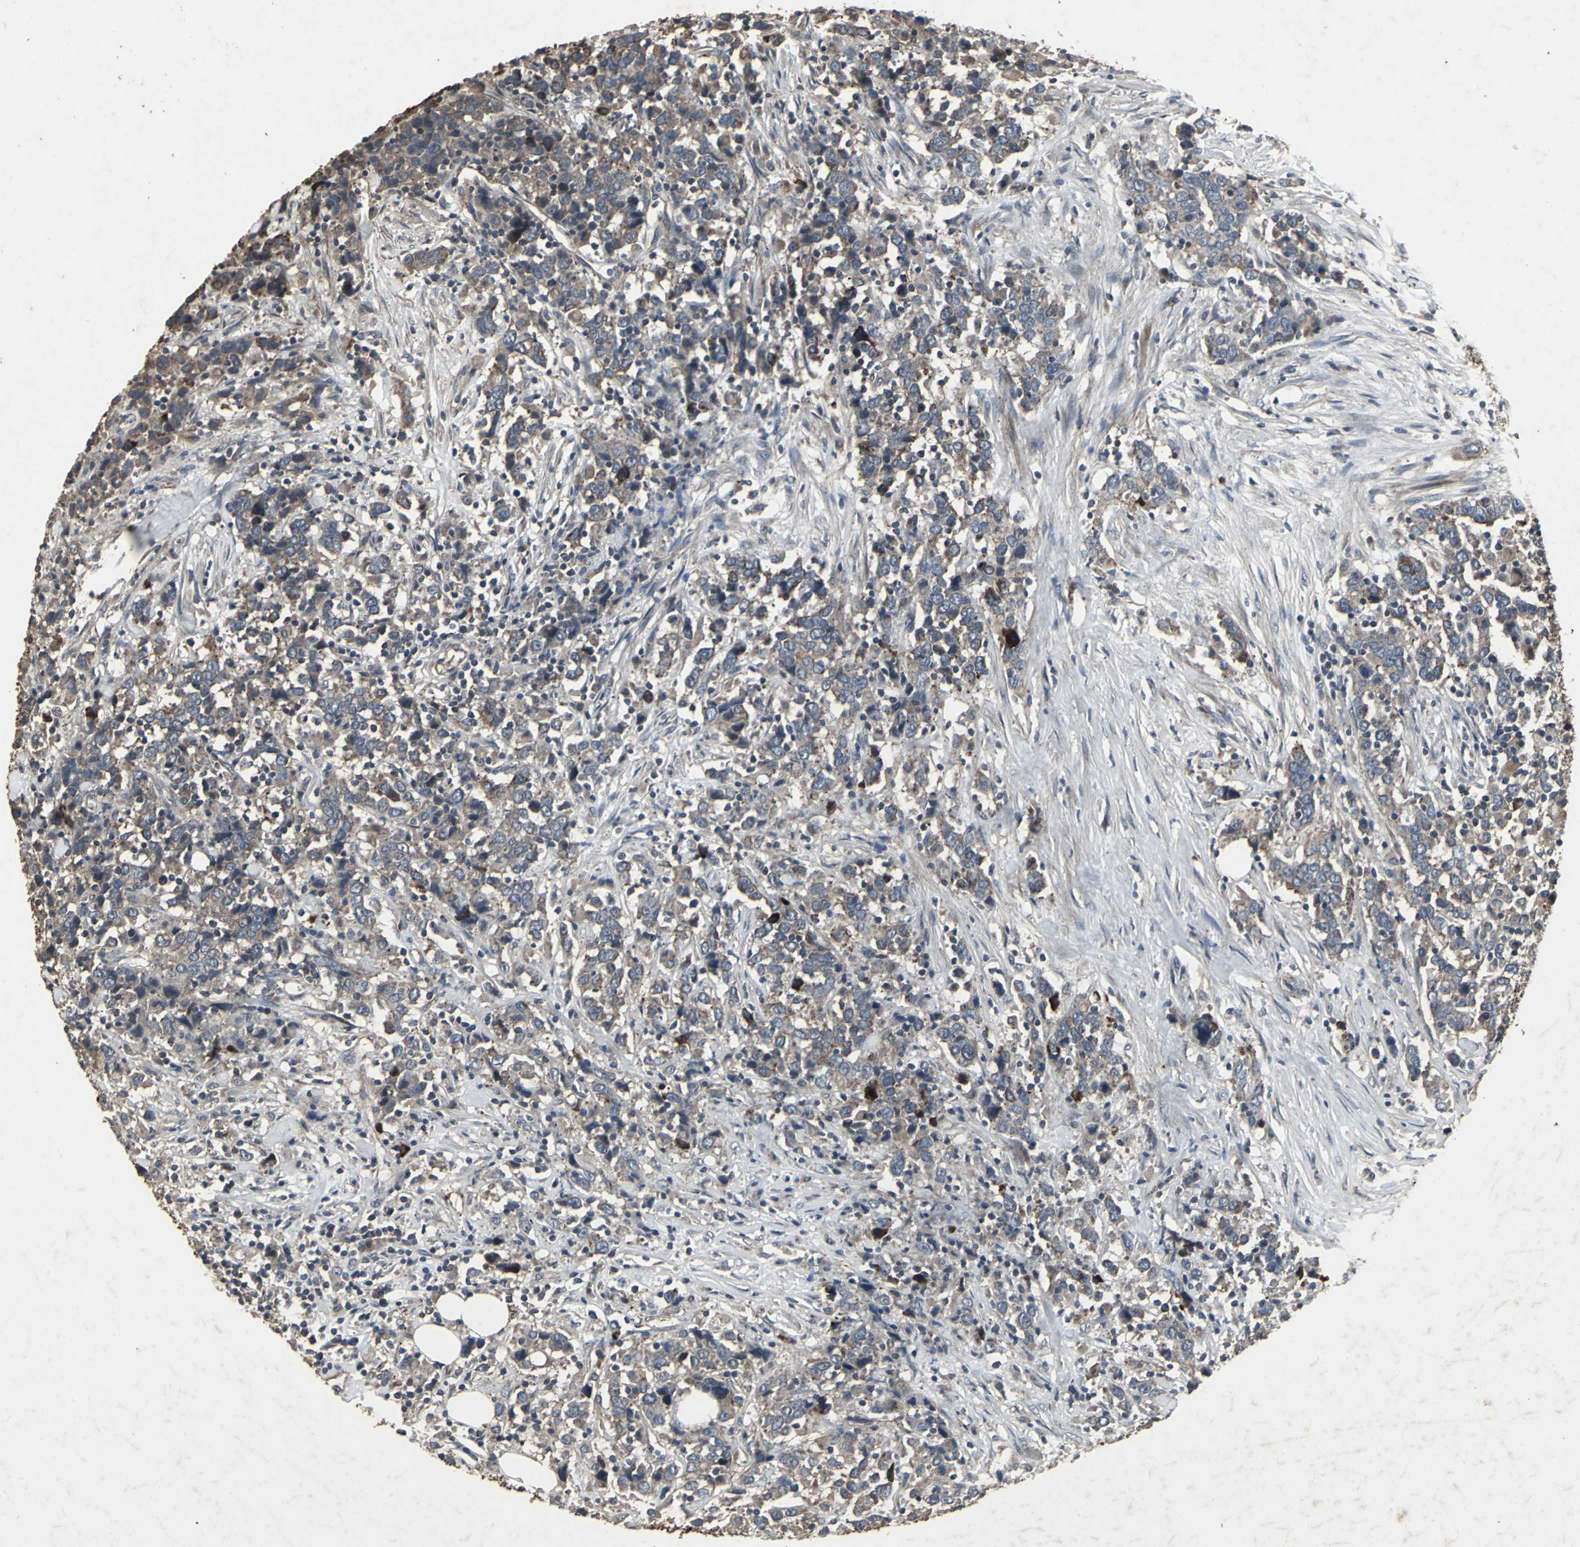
{"staining": {"intensity": "moderate", "quantity": ">75%", "location": "cytoplasmic/membranous"}, "tissue": "urothelial cancer", "cell_type": "Tumor cells", "image_type": "cancer", "snomed": [{"axis": "morphology", "description": "Urothelial carcinoma, High grade"}, {"axis": "topography", "description": "Urinary bladder"}], "caption": "High-magnification brightfield microscopy of urothelial cancer stained with DAB (brown) and counterstained with hematoxylin (blue). tumor cells exhibit moderate cytoplasmic/membranous expression is identified in approximately>75% of cells.", "gene": "CCR9", "patient": {"sex": "male", "age": 61}}